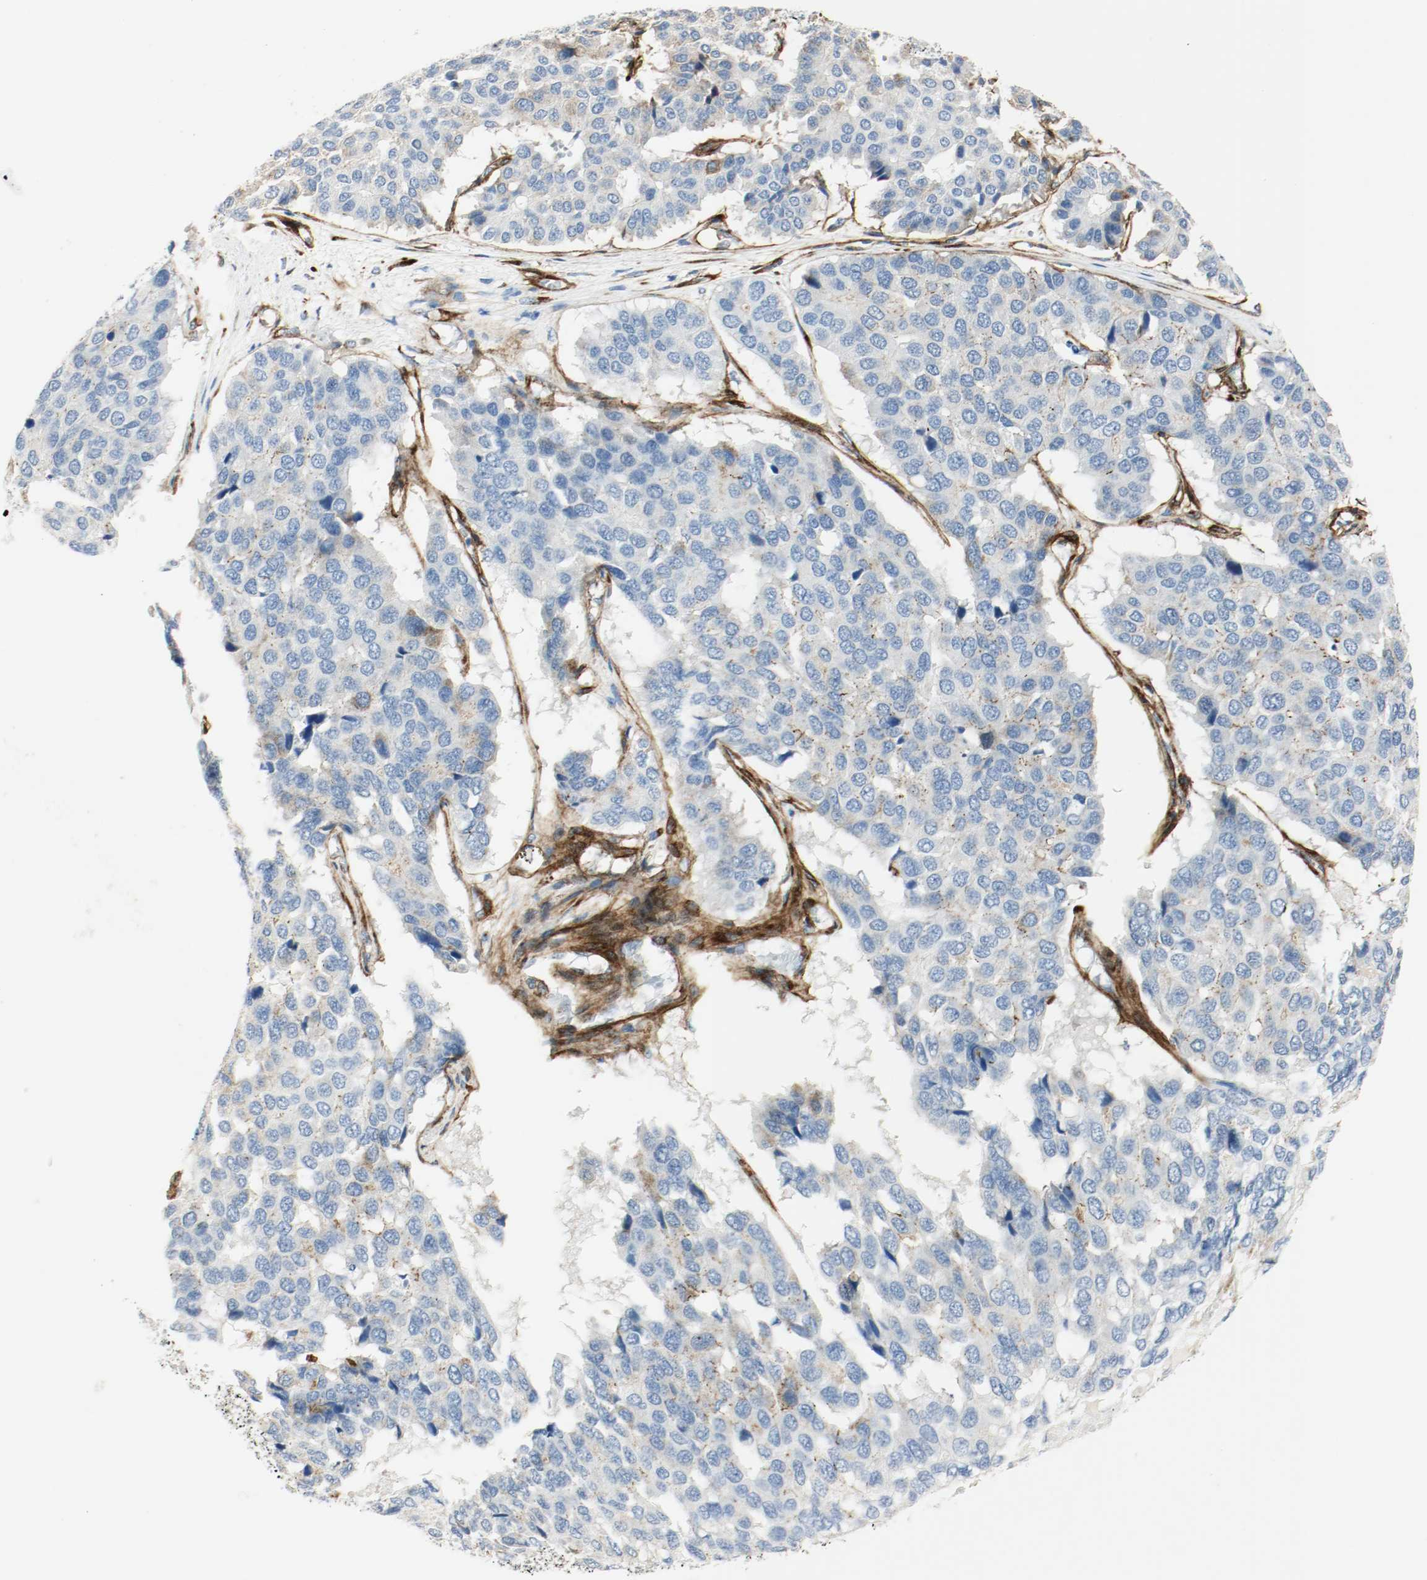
{"staining": {"intensity": "weak", "quantity": "25%-75%", "location": "cytoplasmic/membranous"}, "tissue": "pancreatic cancer", "cell_type": "Tumor cells", "image_type": "cancer", "snomed": [{"axis": "morphology", "description": "Adenocarcinoma, NOS"}, {"axis": "topography", "description": "Pancreas"}], "caption": "DAB immunohistochemical staining of pancreatic cancer (adenocarcinoma) displays weak cytoplasmic/membranous protein expression in approximately 25%-75% of tumor cells.", "gene": "LAMB1", "patient": {"sex": "male", "age": 50}}